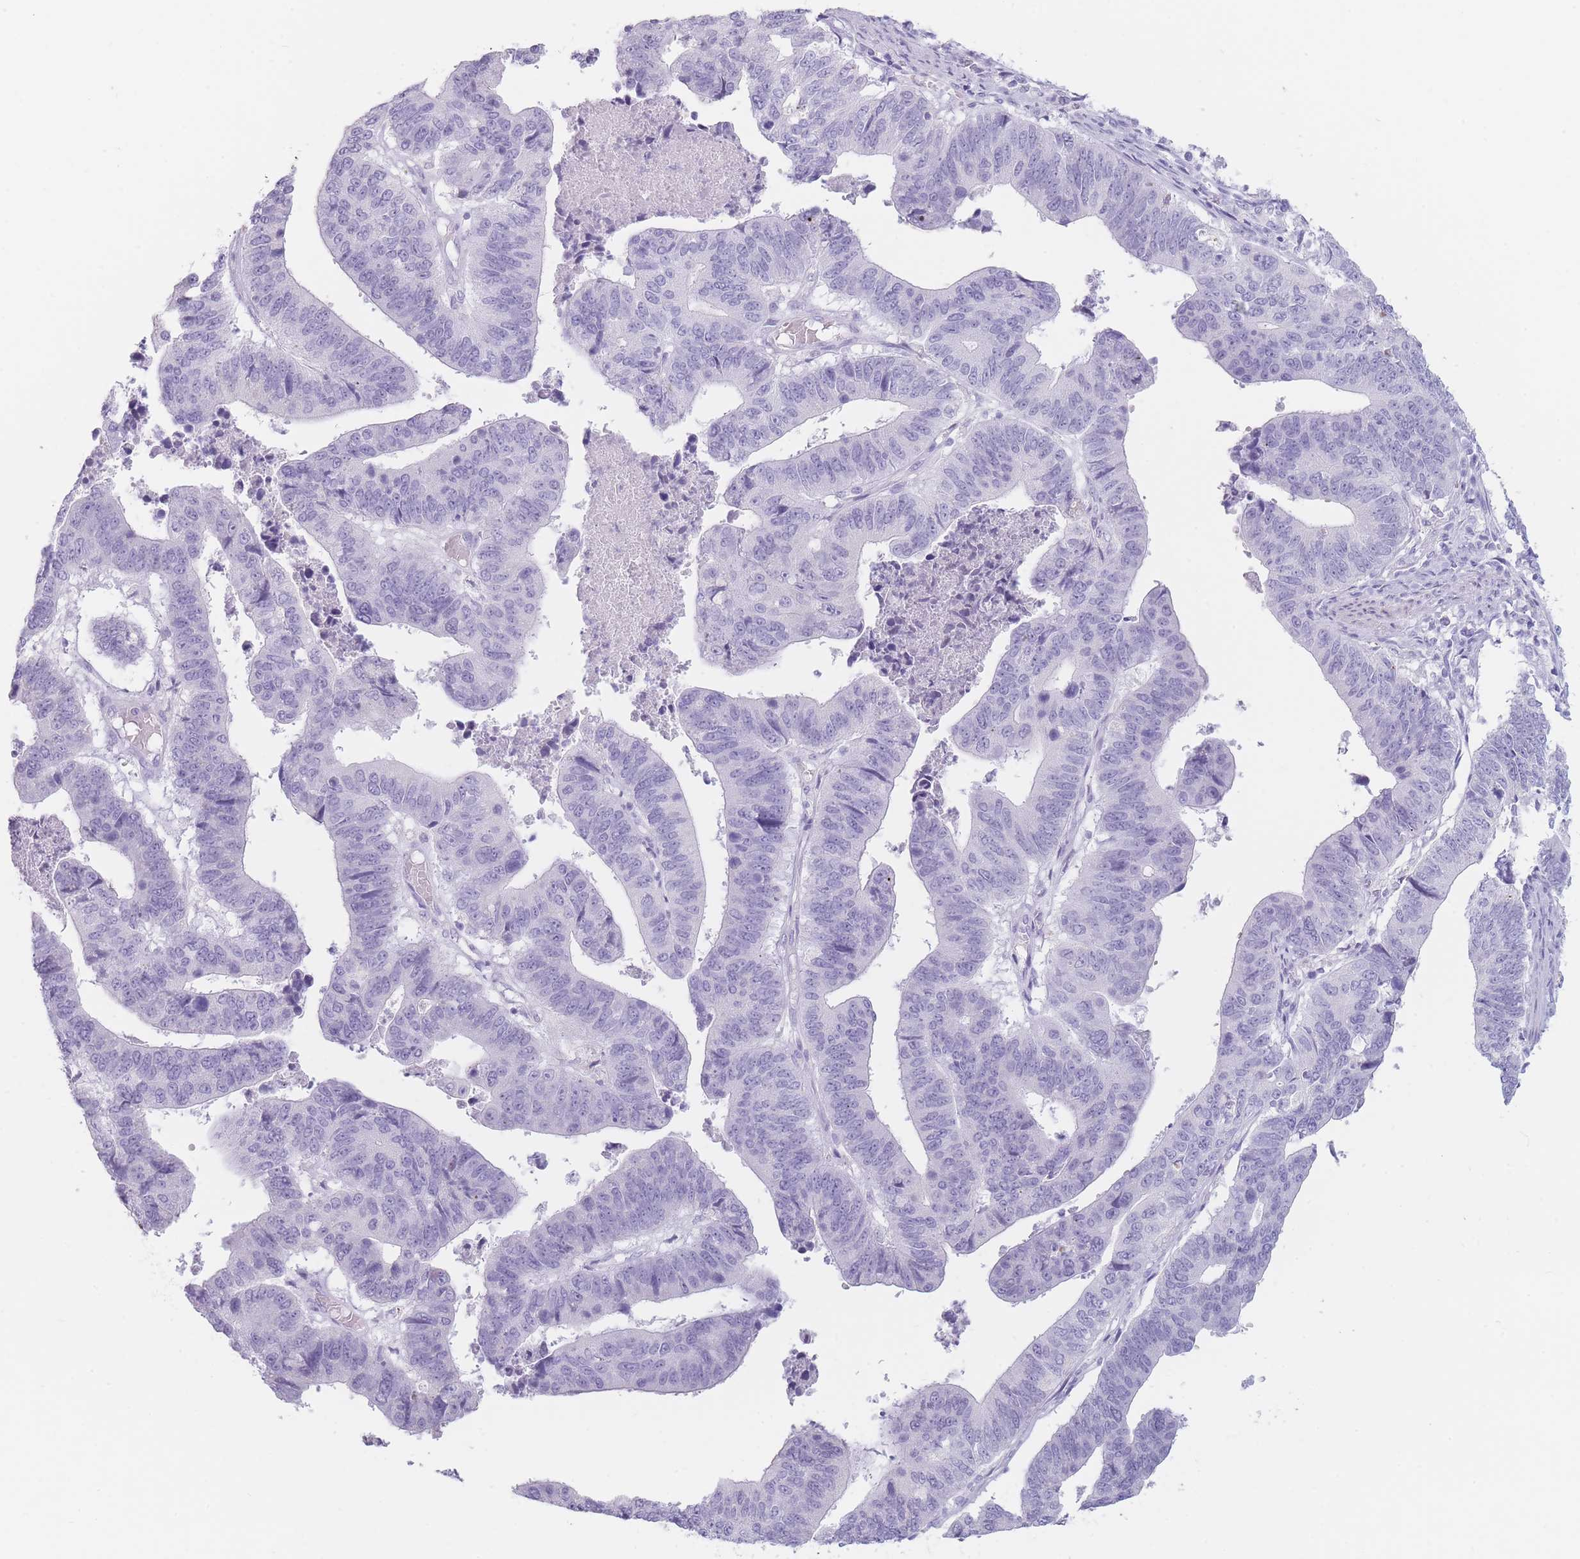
{"staining": {"intensity": "negative", "quantity": "none", "location": "none"}, "tissue": "stomach cancer", "cell_type": "Tumor cells", "image_type": "cancer", "snomed": [{"axis": "morphology", "description": "Adenocarcinoma, NOS"}, {"axis": "topography", "description": "Stomach"}], "caption": "A micrograph of human adenocarcinoma (stomach) is negative for staining in tumor cells.", "gene": "GPR12", "patient": {"sex": "male", "age": 59}}